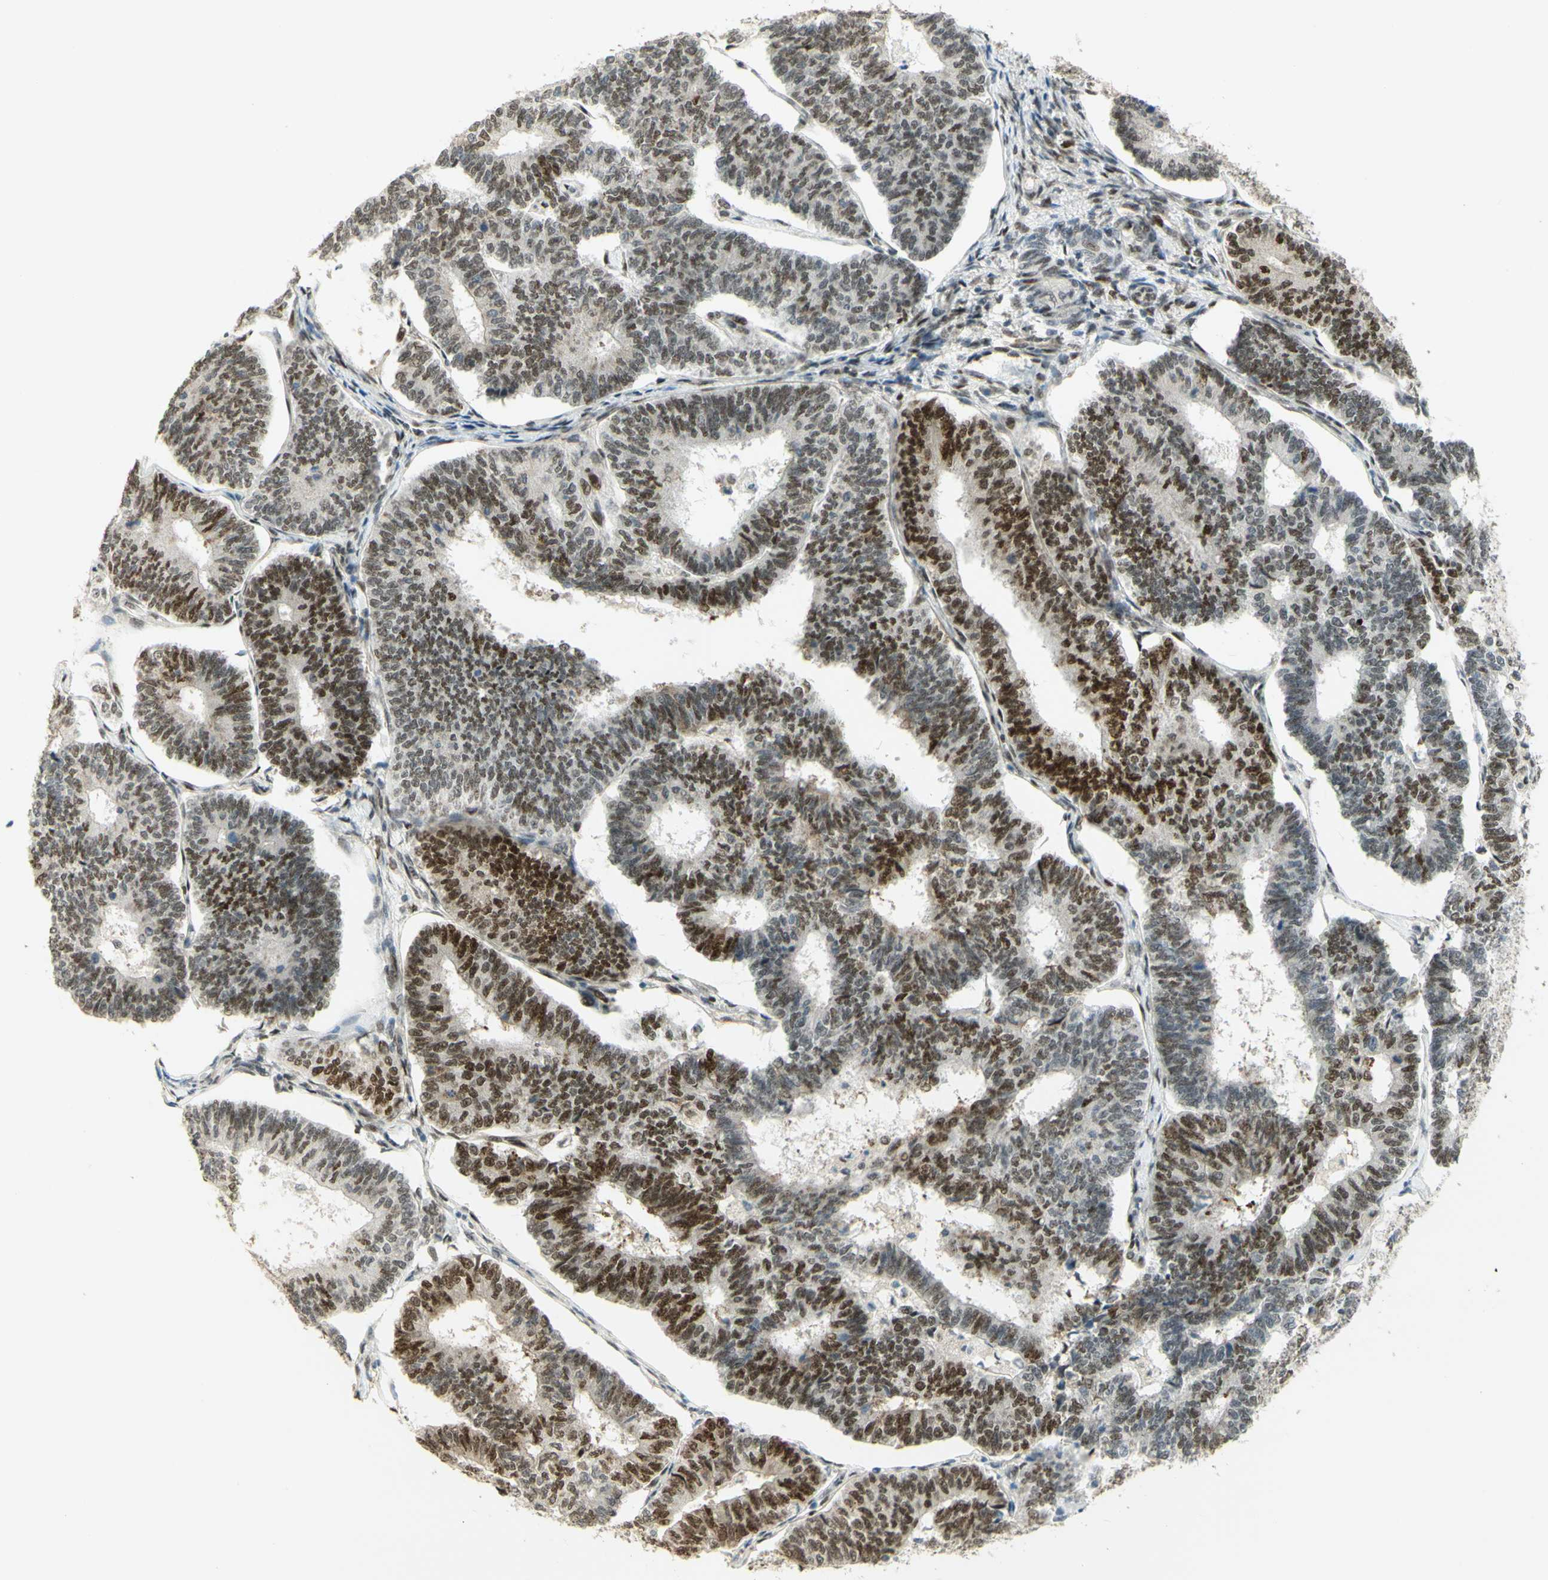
{"staining": {"intensity": "moderate", "quantity": "25%-75%", "location": "nuclear"}, "tissue": "endometrial cancer", "cell_type": "Tumor cells", "image_type": "cancer", "snomed": [{"axis": "morphology", "description": "Adenocarcinoma, NOS"}, {"axis": "topography", "description": "Endometrium"}], "caption": "A brown stain labels moderate nuclear staining of a protein in human endometrial cancer (adenocarcinoma) tumor cells.", "gene": "DDX1", "patient": {"sex": "female", "age": 70}}